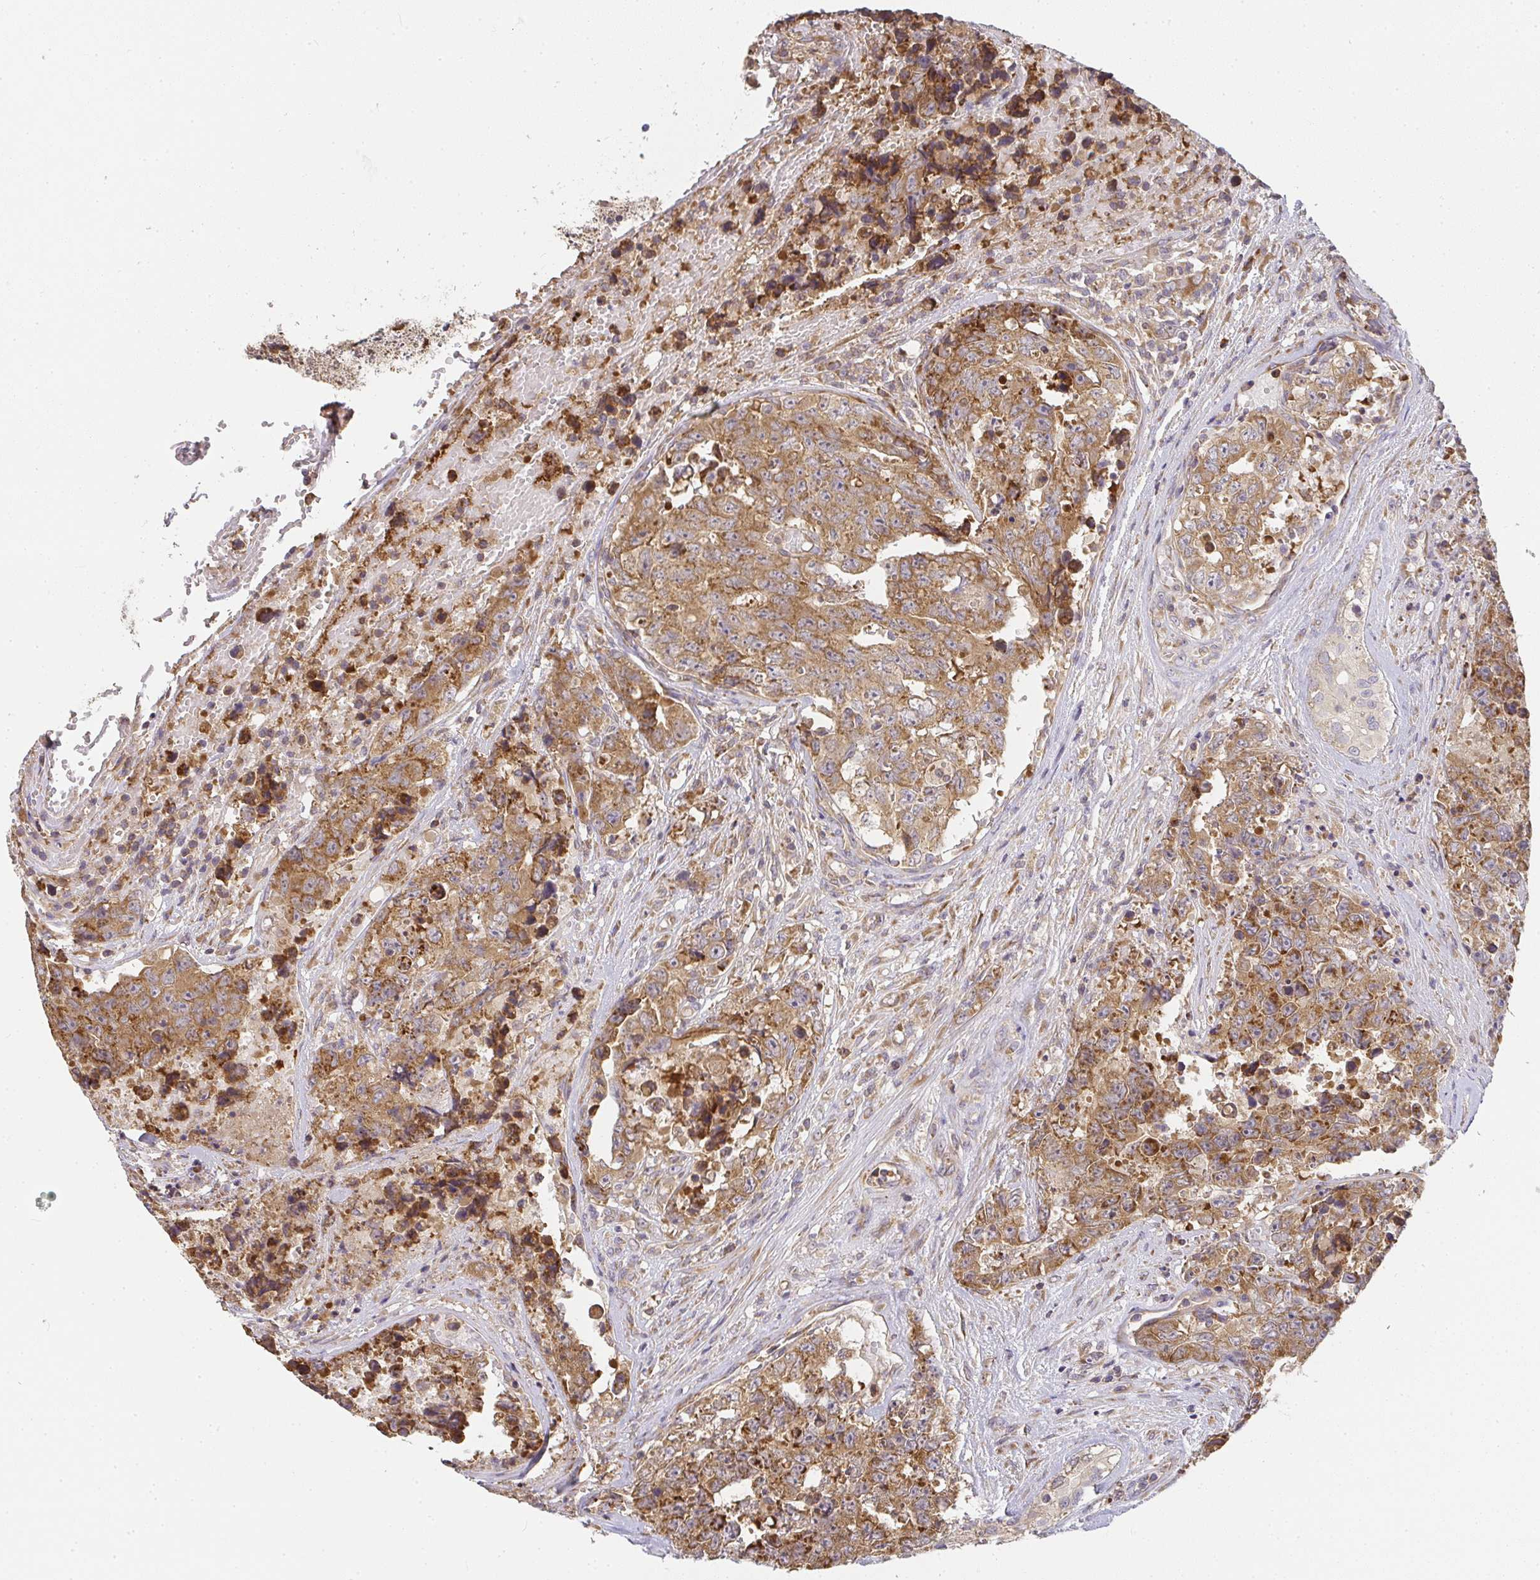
{"staining": {"intensity": "moderate", "quantity": ">75%", "location": "cytoplasmic/membranous"}, "tissue": "testis cancer", "cell_type": "Tumor cells", "image_type": "cancer", "snomed": [{"axis": "morphology", "description": "Normal tissue, NOS"}, {"axis": "morphology", "description": "Carcinoma, Embryonal, NOS"}, {"axis": "topography", "description": "Testis"}, {"axis": "topography", "description": "Epididymis"}], "caption": "Approximately >75% of tumor cells in testis cancer (embryonal carcinoma) show moderate cytoplasmic/membranous protein expression as visualized by brown immunohistochemical staining.", "gene": "SLC35B3", "patient": {"sex": "male", "age": 25}}